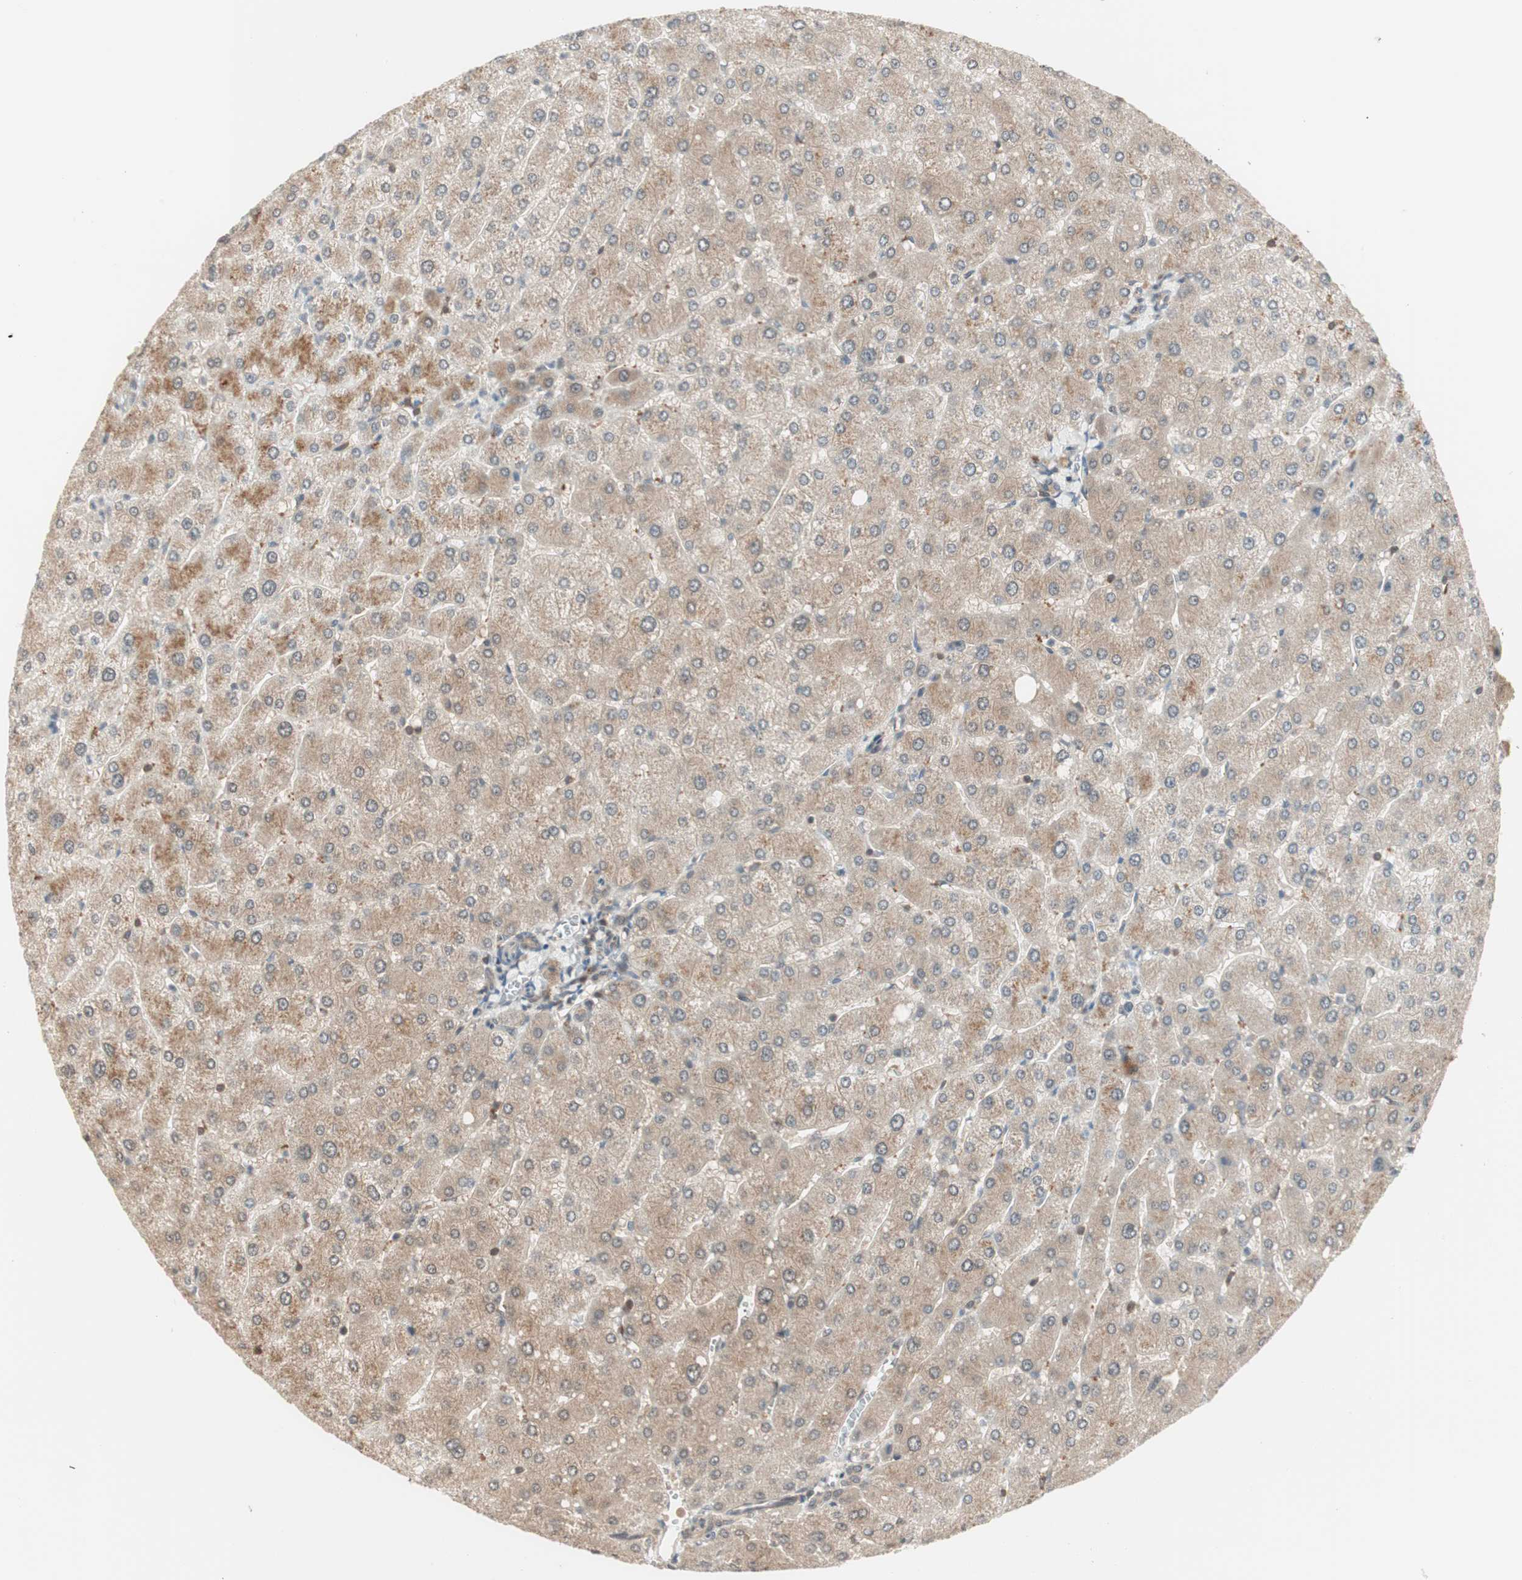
{"staining": {"intensity": "weak", "quantity": "<25%", "location": "cytoplasmic/membranous"}, "tissue": "liver", "cell_type": "Cholangiocytes", "image_type": "normal", "snomed": [{"axis": "morphology", "description": "Normal tissue, NOS"}, {"axis": "topography", "description": "Liver"}], "caption": "Human liver stained for a protein using immunohistochemistry (IHC) shows no staining in cholangiocytes.", "gene": "UBE2I", "patient": {"sex": "male", "age": 55}}